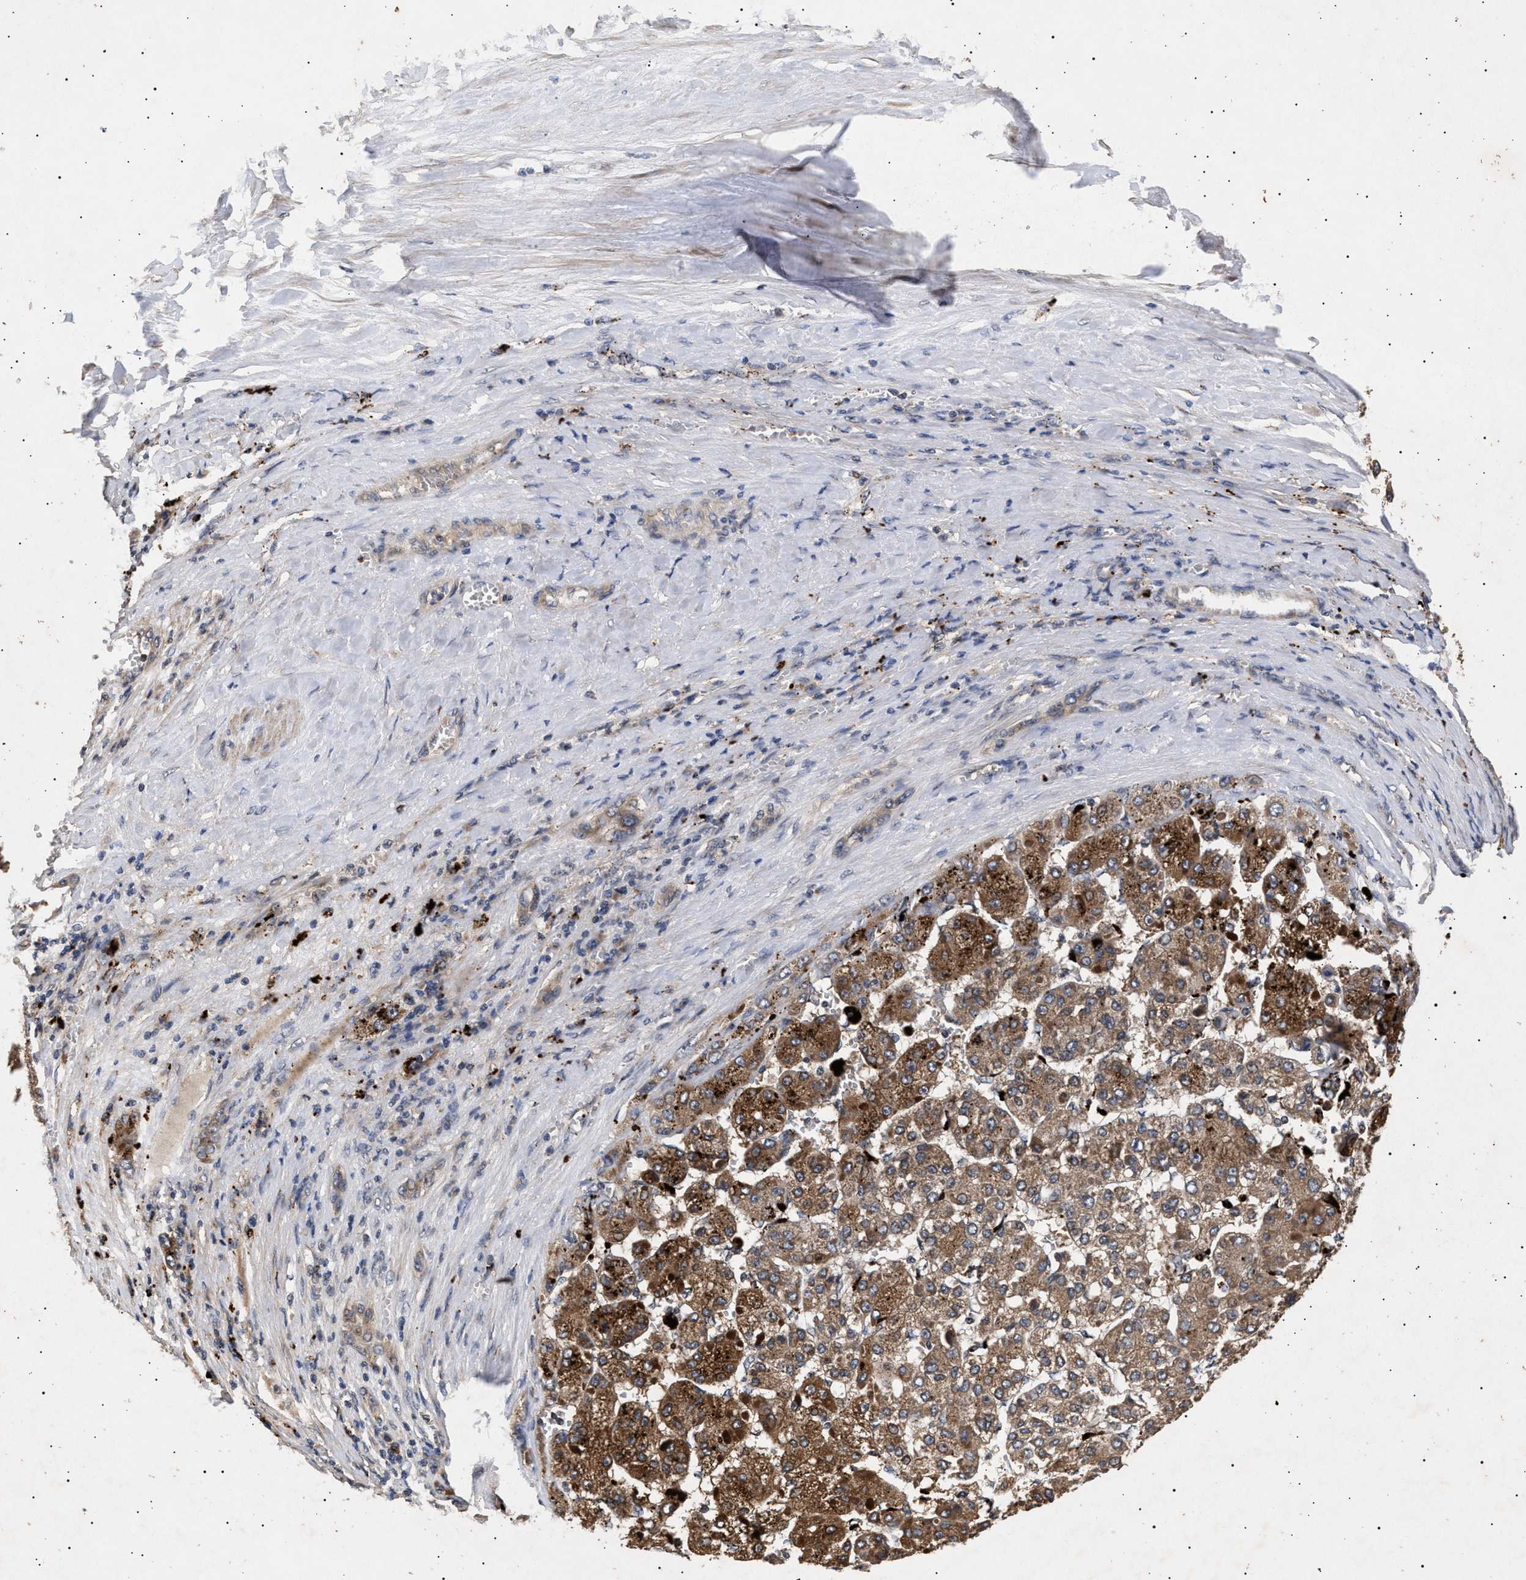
{"staining": {"intensity": "moderate", "quantity": ">75%", "location": "cytoplasmic/membranous"}, "tissue": "liver cancer", "cell_type": "Tumor cells", "image_type": "cancer", "snomed": [{"axis": "morphology", "description": "Carcinoma, Hepatocellular, NOS"}, {"axis": "topography", "description": "Liver"}], "caption": "This histopathology image displays immunohistochemistry (IHC) staining of human liver hepatocellular carcinoma, with medium moderate cytoplasmic/membranous positivity in approximately >75% of tumor cells.", "gene": "ITGB5", "patient": {"sex": "female", "age": 73}}